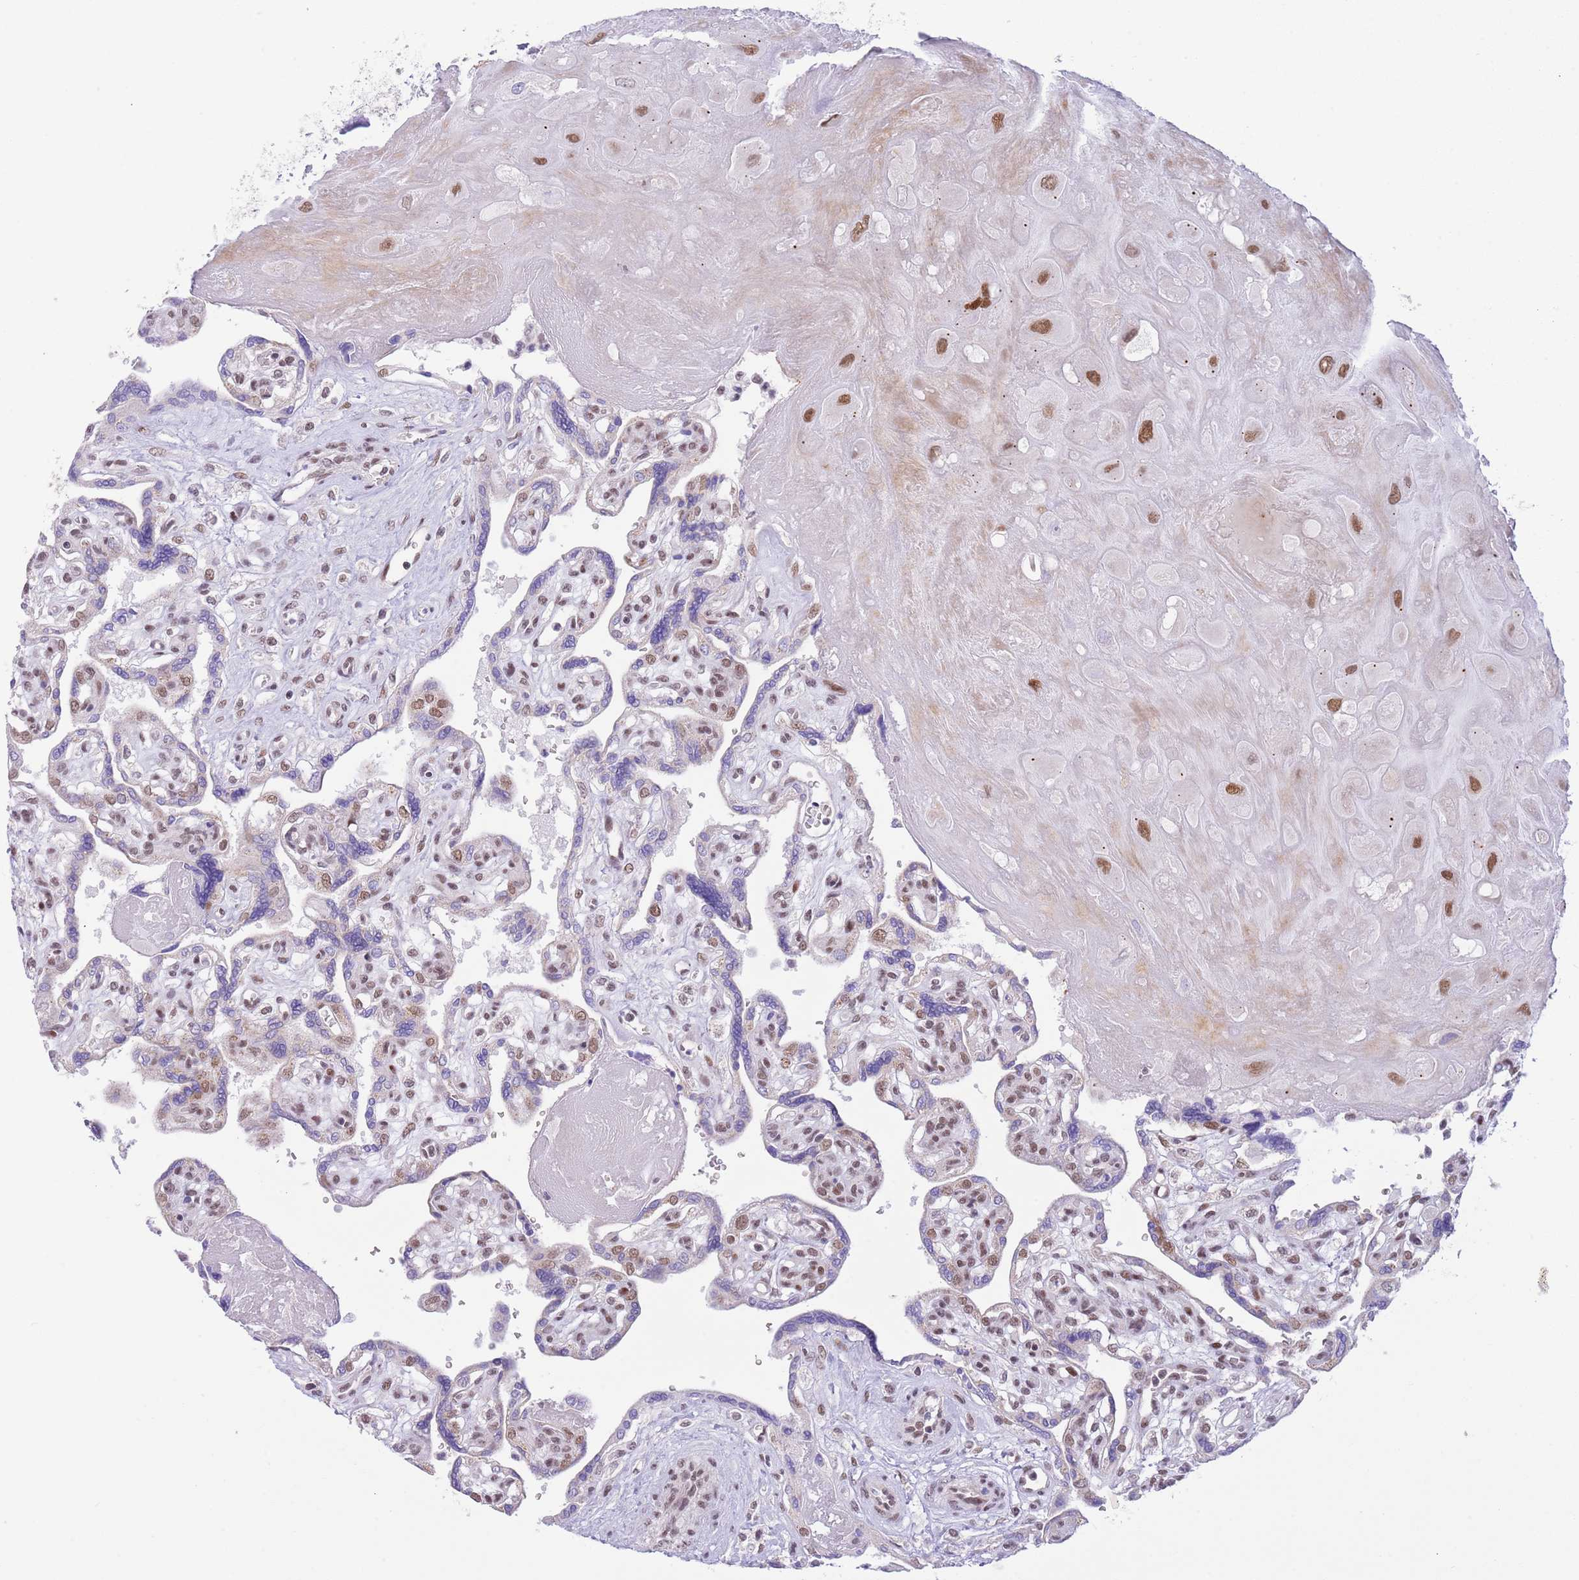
{"staining": {"intensity": "moderate", "quantity": "25%-75%", "location": "nuclear"}, "tissue": "placenta", "cell_type": "Decidual cells", "image_type": "normal", "snomed": [{"axis": "morphology", "description": "Normal tissue, NOS"}, {"axis": "topography", "description": "Placenta"}], "caption": "Moderate nuclear staining for a protein is present in approximately 25%-75% of decidual cells of normal placenta using IHC.", "gene": "RFX1", "patient": {"sex": "female", "age": 39}}